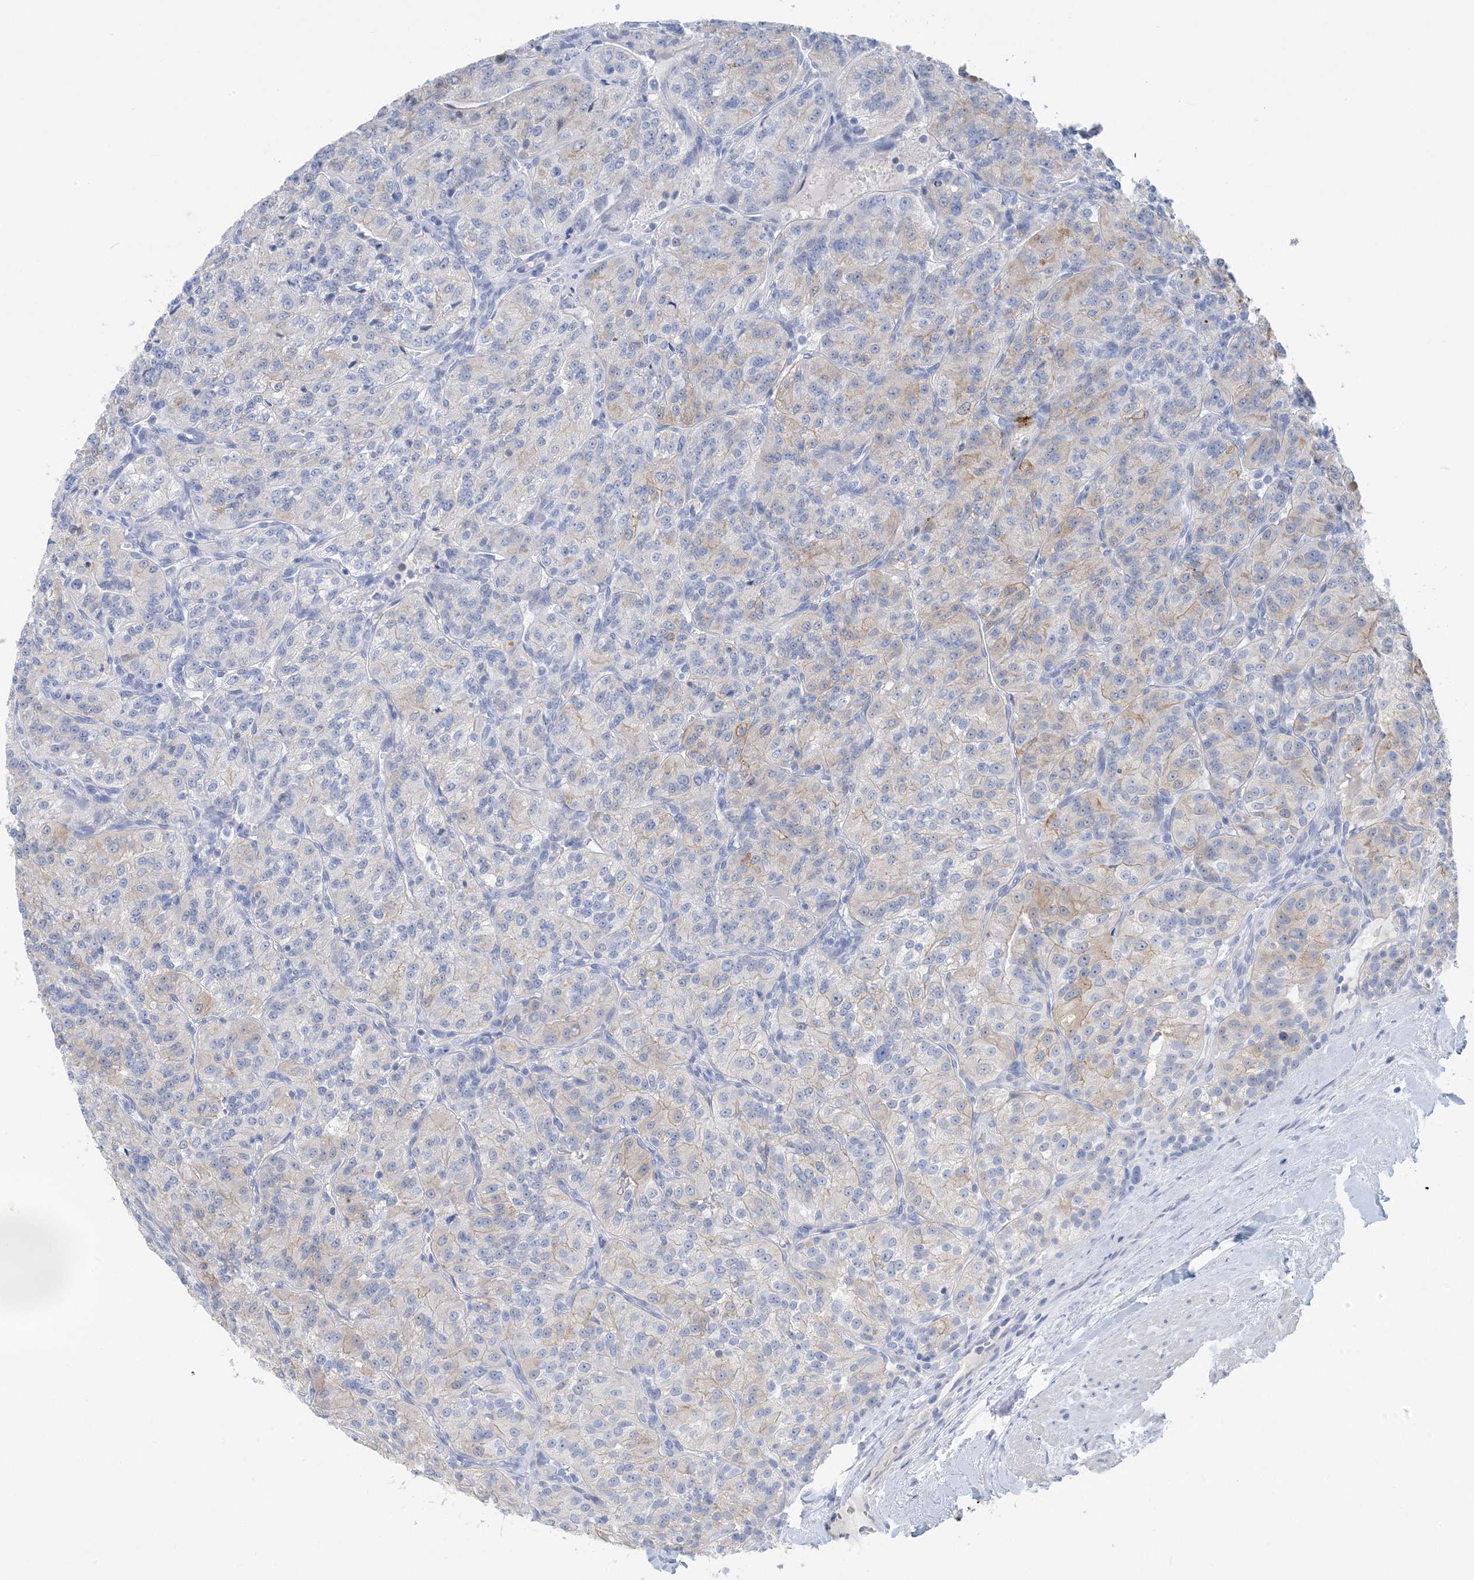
{"staining": {"intensity": "negative", "quantity": "none", "location": "none"}, "tissue": "renal cancer", "cell_type": "Tumor cells", "image_type": "cancer", "snomed": [{"axis": "morphology", "description": "Adenocarcinoma, NOS"}, {"axis": "topography", "description": "Kidney"}], "caption": "High power microscopy image of an immunohistochemistry (IHC) histopathology image of adenocarcinoma (renal), revealing no significant positivity in tumor cells.", "gene": "SH3YL1", "patient": {"sex": "female", "age": 63}}